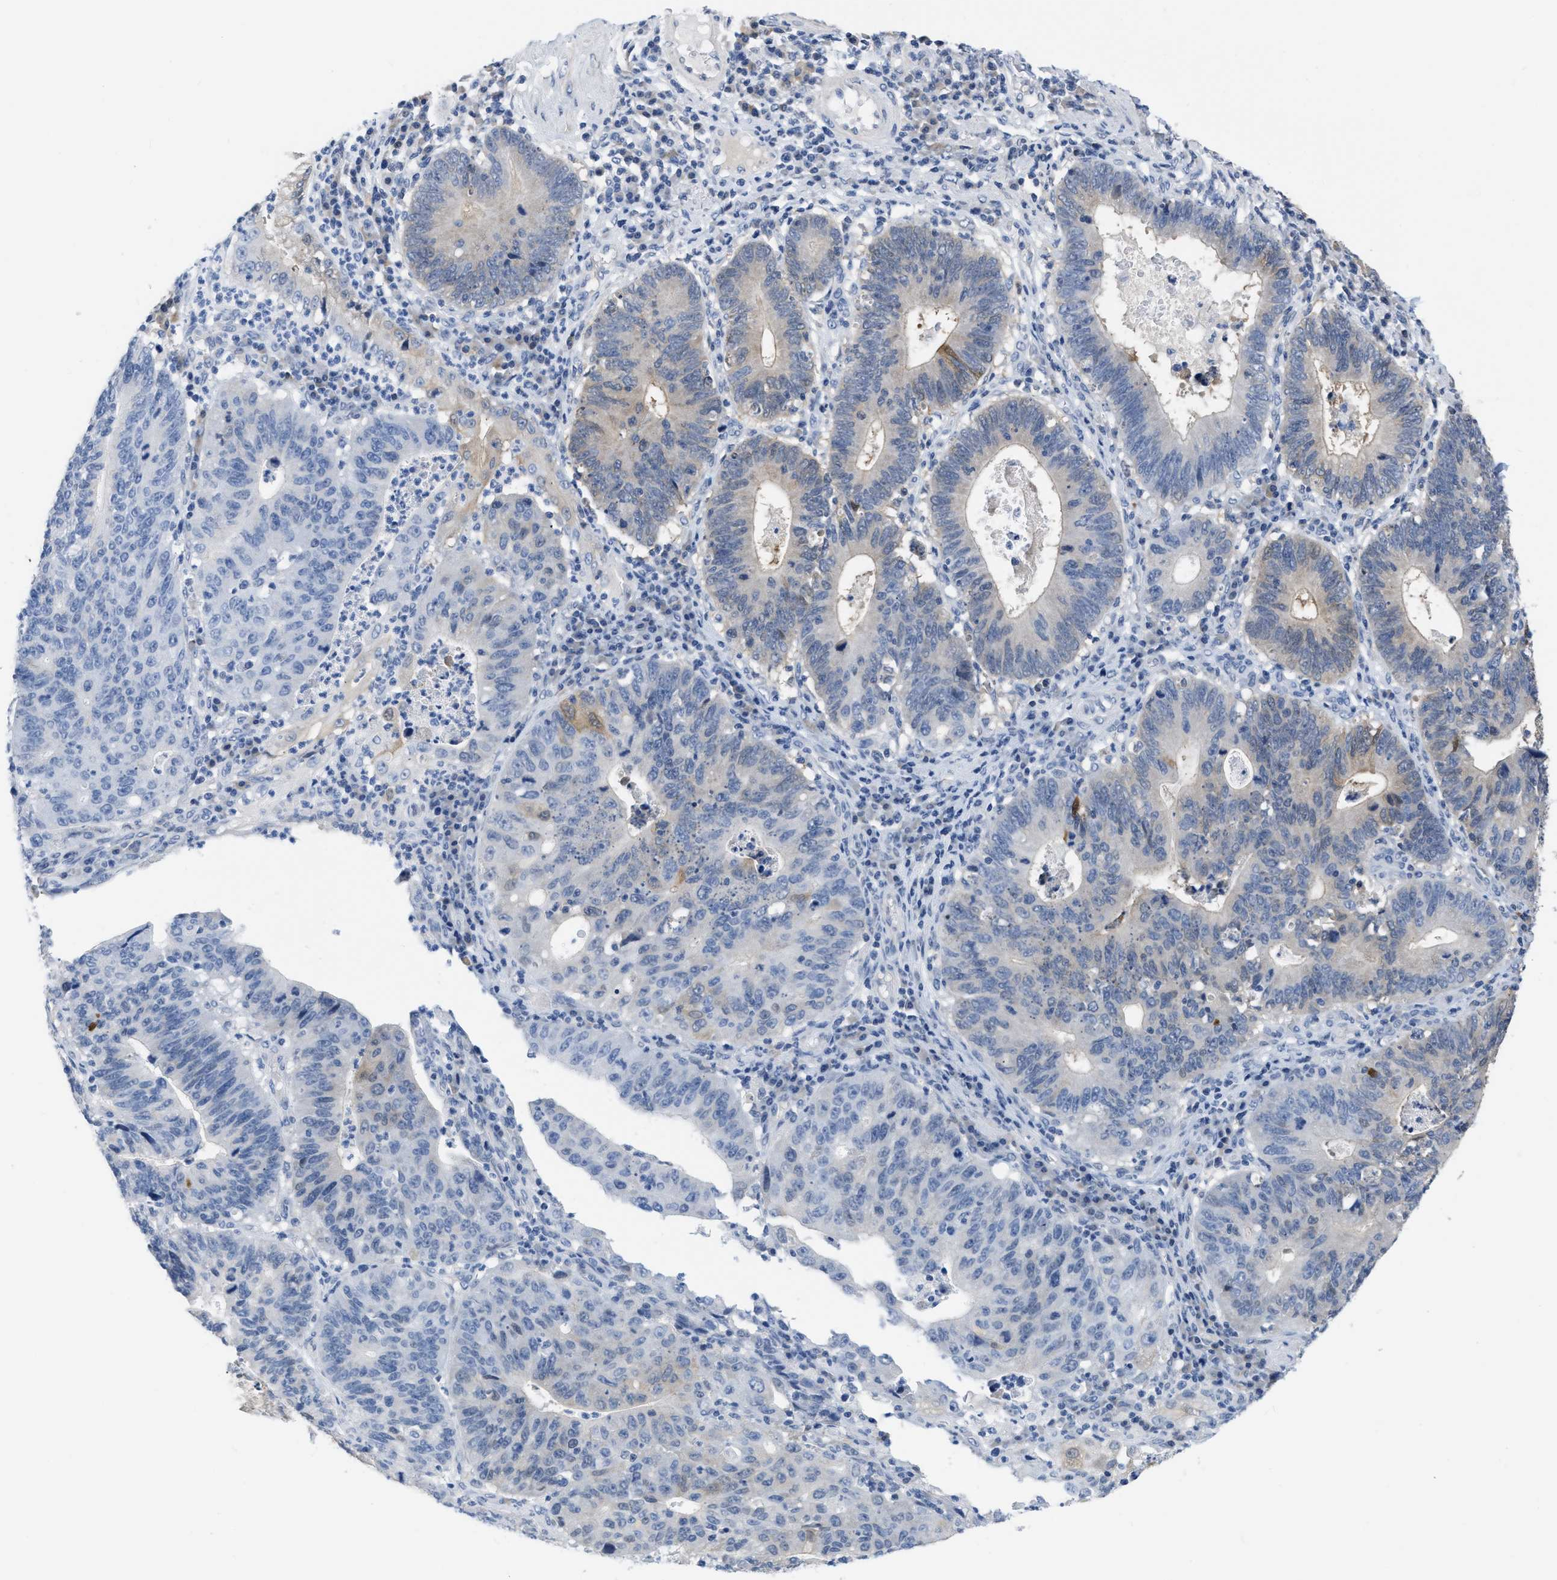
{"staining": {"intensity": "weak", "quantity": "<25%", "location": "cytoplasmic/membranous"}, "tissue": "stomach cancer", "cell_type": "Tumor cells", "image_type": "cancer", "snomed": [{"axis": "morphology", "description": "Adenocarcinoma, NOS"}, {"axis": "topography", "description": "Stomach"}], "caption": "Immunohistochemical staining of stomach cancer reveals no significant expression in tumor cells.", "gene": "CRYM", "patient": {"sex": "male", "age": 59}}